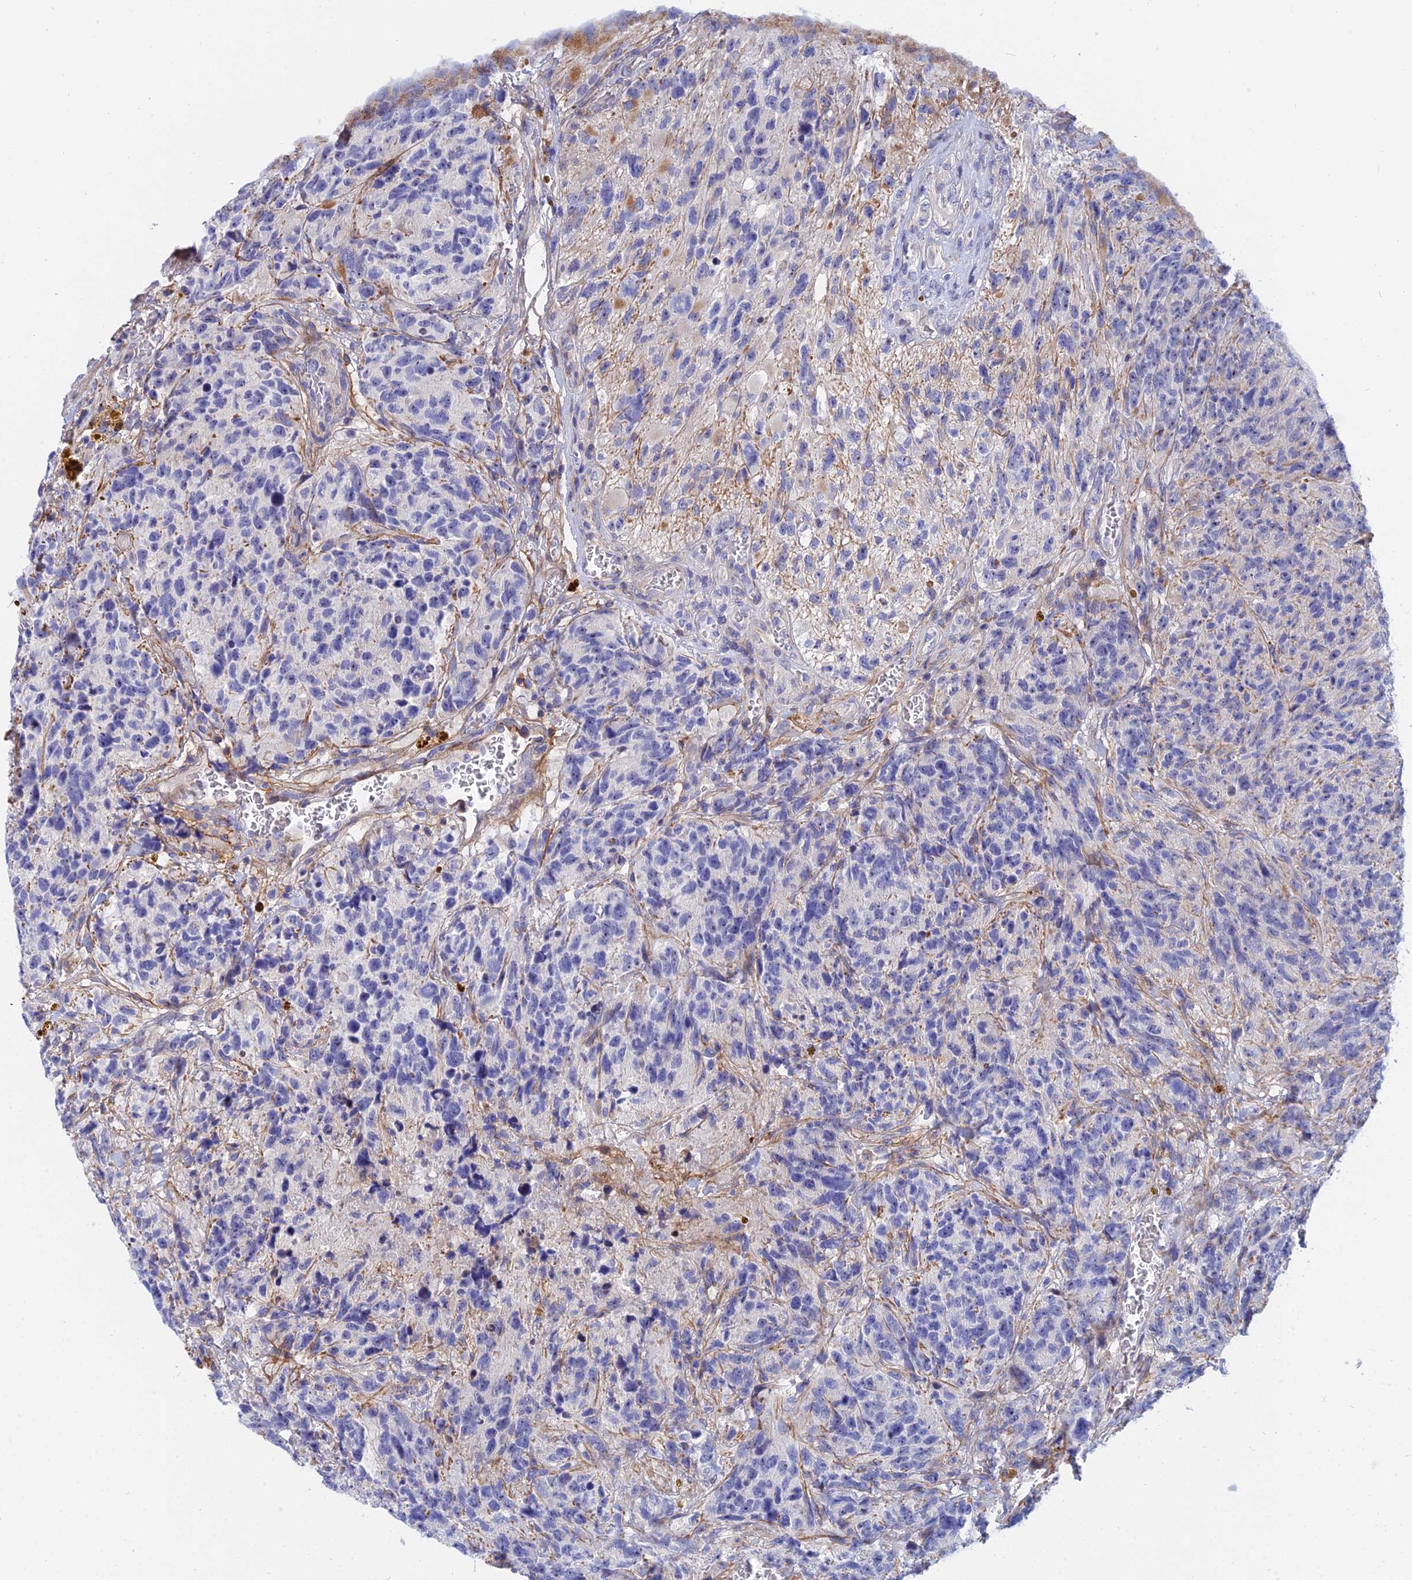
{"staining": {"intensity": "negative", "quantity": "none", "location": "none"}, "tissue": "glioma", "cell_type": "Tumor cells", "image_type": "cancer", "snomed": [{"axis": "morphology", "description": "Glioma, malignant, High grade"}, {"axis": "topography", "description": "Brain"}], "caption": "Immunohistochemistry of human malignant high-grade glioma shows no staining in tumor cells.", "gene": "TRIM43B", "patient": {"sex": "male", "age": 69}}